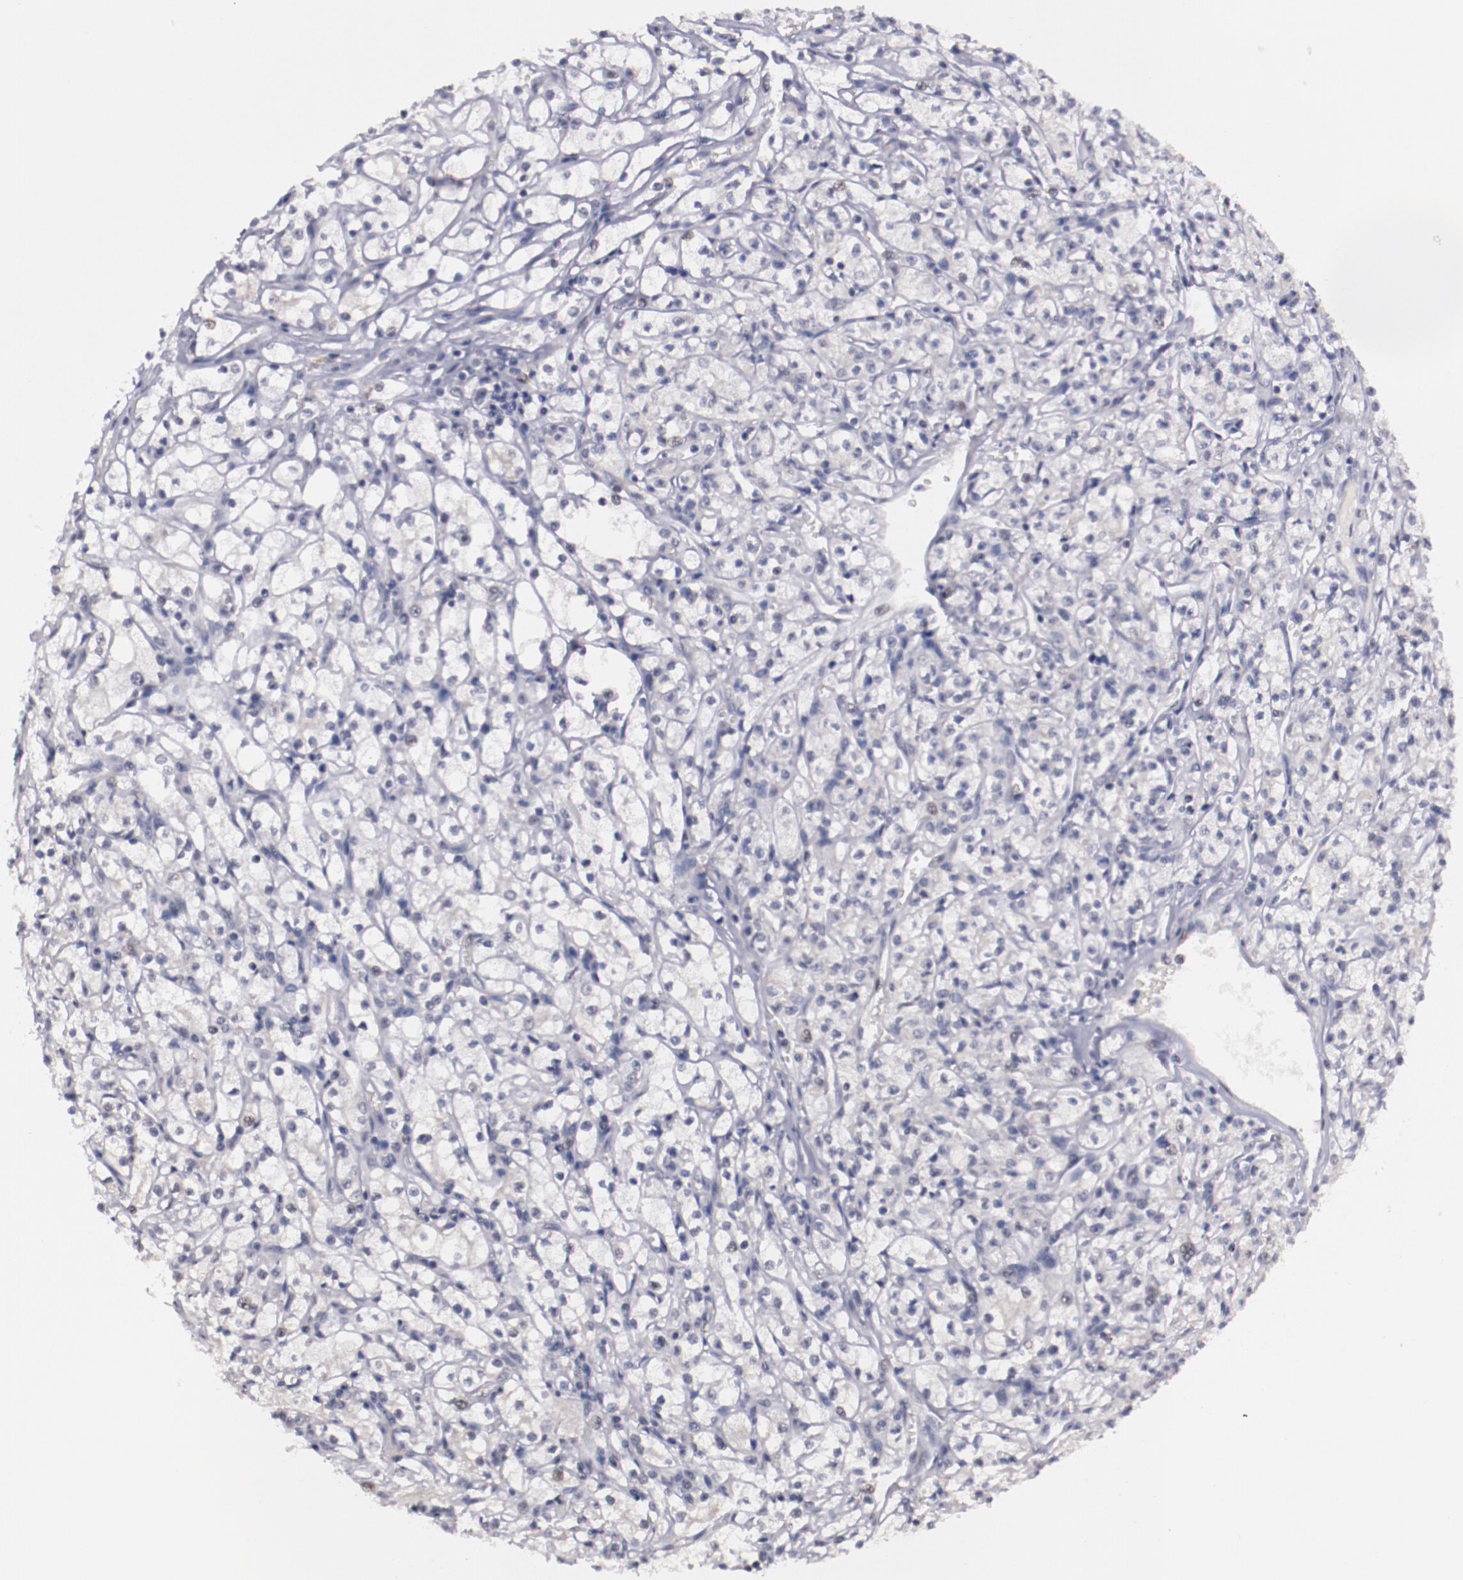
{"staining": {"intensity": "negative", "quantity": "none", "location": "none"}, "tissue": "renal cancer", "cell_type": "Tumor cells", "image_type": "cancer", "snomed": [{"axis": "morphology", "description": "Adenocarcinoma, NOS"}, {"axis": "topography", "description": "Kidney"}], "caption": "Immunohistochemical staining of human renal cancer displays no significant staining in tumor cells.", "gene": "NRXN3", "patient": {"sex": "male", "age": 61}}